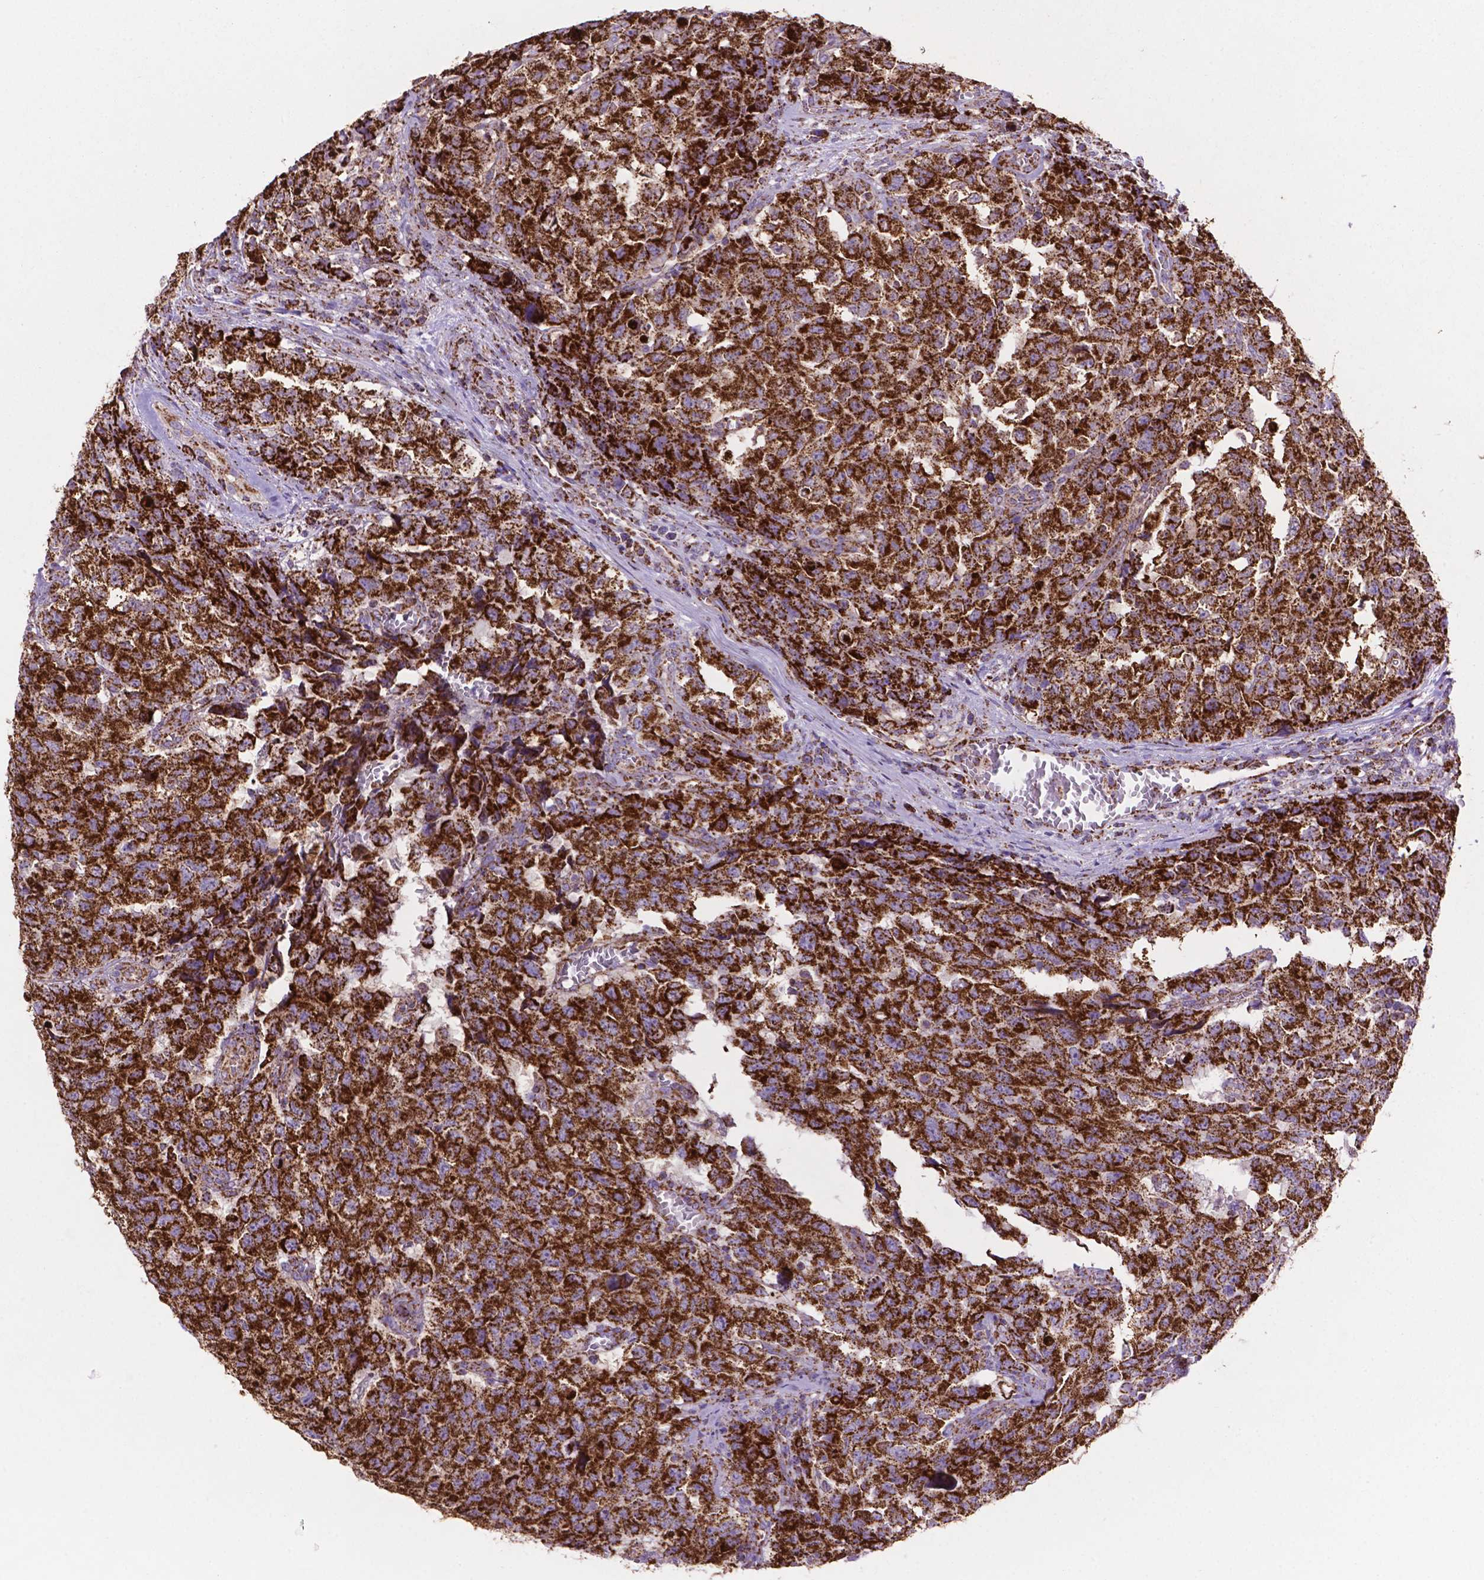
{"staining": {"intensity": "strong", "quantity": ">75%", "location": "cytoplasmic/membranous"}, "tissue": "testis cancer", "cell_type": "Tumor cells", "image_type": "cancer", "snomed": [{"axis": "morphology", "description": "Carcinoma, Embryonal, NOS"}, {"axis": "topography", "description": "Testis"}], "caption": "A high-resolution image shows IHC staining of embryonal carcinoma (testis), which reveals strong cytoplasmic/membranous positivity in approximately >75% of tumor cells.", "gene": "HSPD1", "patient": {"sex": "male", "age": 23}}